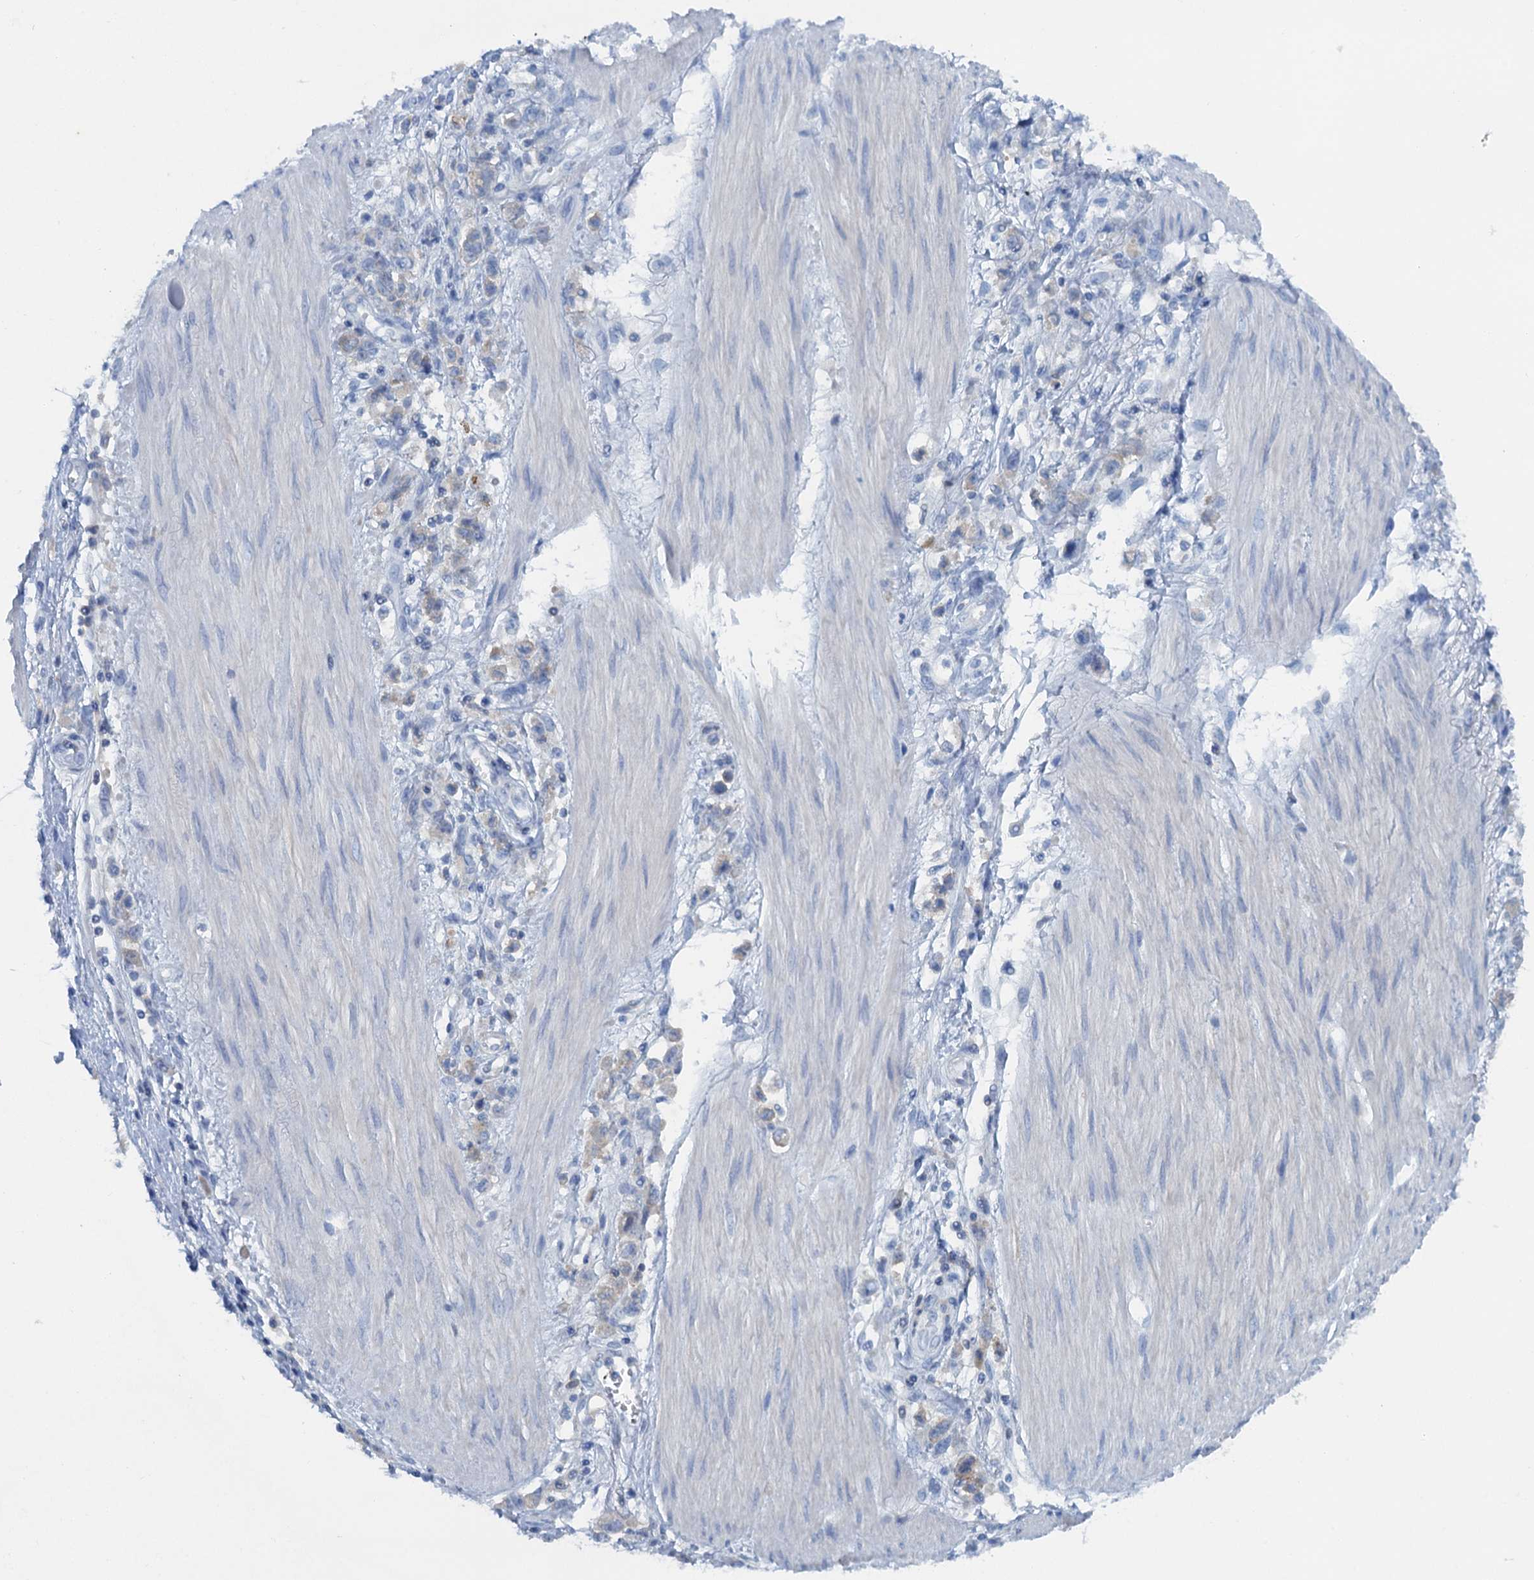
{"staining": {"intensity": "negative", "quantity": "none", "location": "none"}, "tissue": "stomach cancer", "cell_type": "Tumor cells", "image_type": "cancer", "snomed": [{"axis": "morphology", "description": "Adenocarcinoma, NOS"}, {"axis": "topography", "description": "Stomach"}], "caption": "Protein analysis of stomach cancer displays no significant staining in tumor cells.", "gene": "MYADML2", "patient": {"sex": "female", "age": 76}}